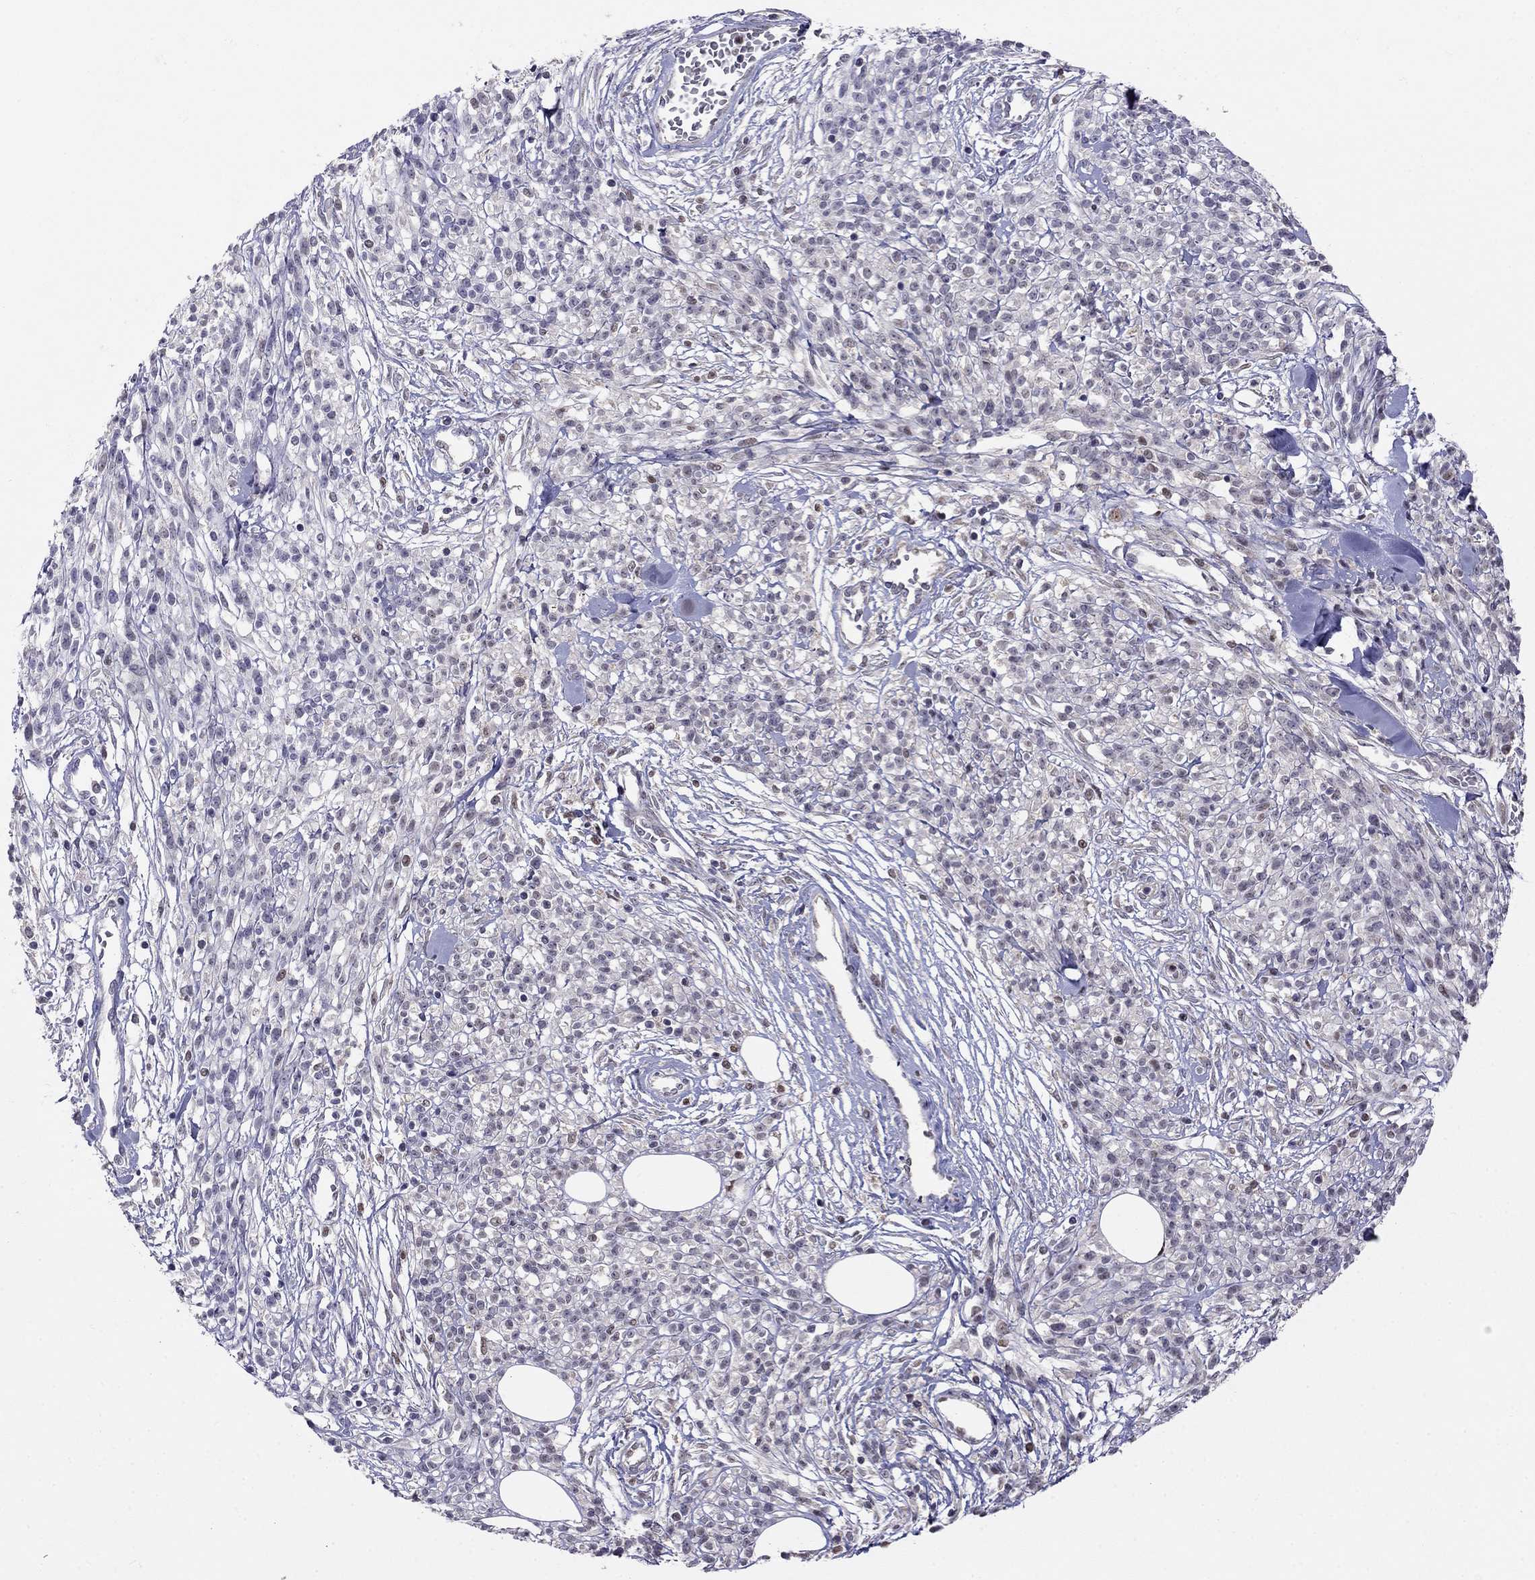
{"staining": {"intensity": "negative", "quantity": "none", "location": "none"}, "tissue": "melanoma", "cell_type": "Tumor cells", "image_type": "cancer", "snomed": [{"axis": "morphology", "description": "Malignant melanoma, NOS"}, {"axis": "topography", "description": "Skin"}, {"axis": "topography", "description": "Skin of trunk"}], "caption": "A micrograph of malignant melanoma stained for a protein demonstrates no brown staining in tumor cells. Brightfield microscopy of IHC stained with DAB (3,3'-diaminobenzidine) (brown) and hematoxylin (blue), captured at high magnification.", "gene": "LRRC39", "patient": {"sex": "male", "age": 74}}